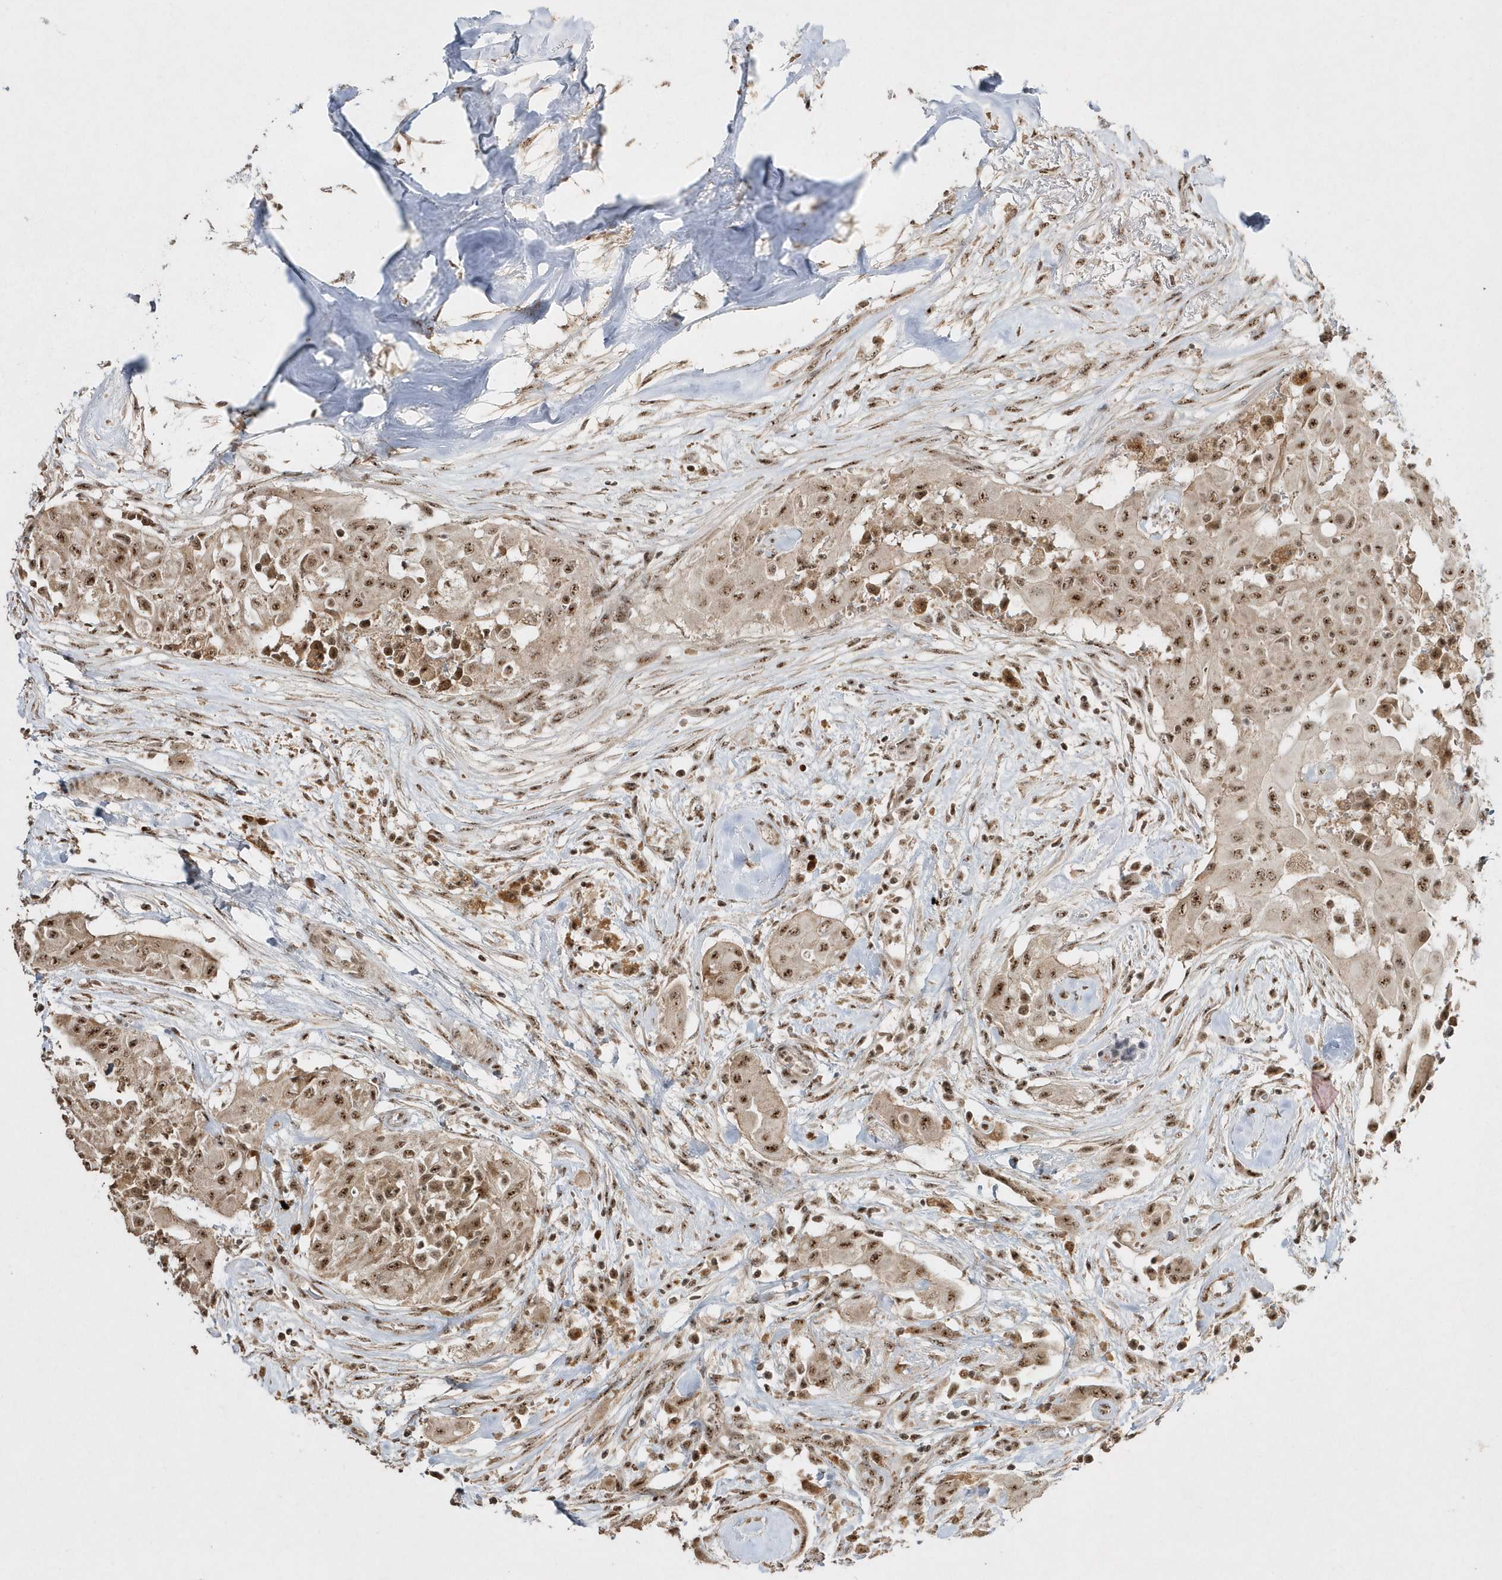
{"staining": {"intensity": "moderate", "quantity": ">75%", "location": "nuclear"}, "tissue": "thyroid cancer", "cell_type": "Tumor cells", "image_type": "cancer", "snomed": [{"axis": "morphology", "description": "Papillary adenocarcinoma, NOS"}, {"axis": "topography", "description": "Thyroid gland"}], "caption": "Tumor cells demonstrate medium levels of moderate nuclear positivity in about >75% of cells in thyroid cancer (papillary adenocarcinoma).", "gene": "POLR3B", "patient": {"sex": "female", "age": 59}}